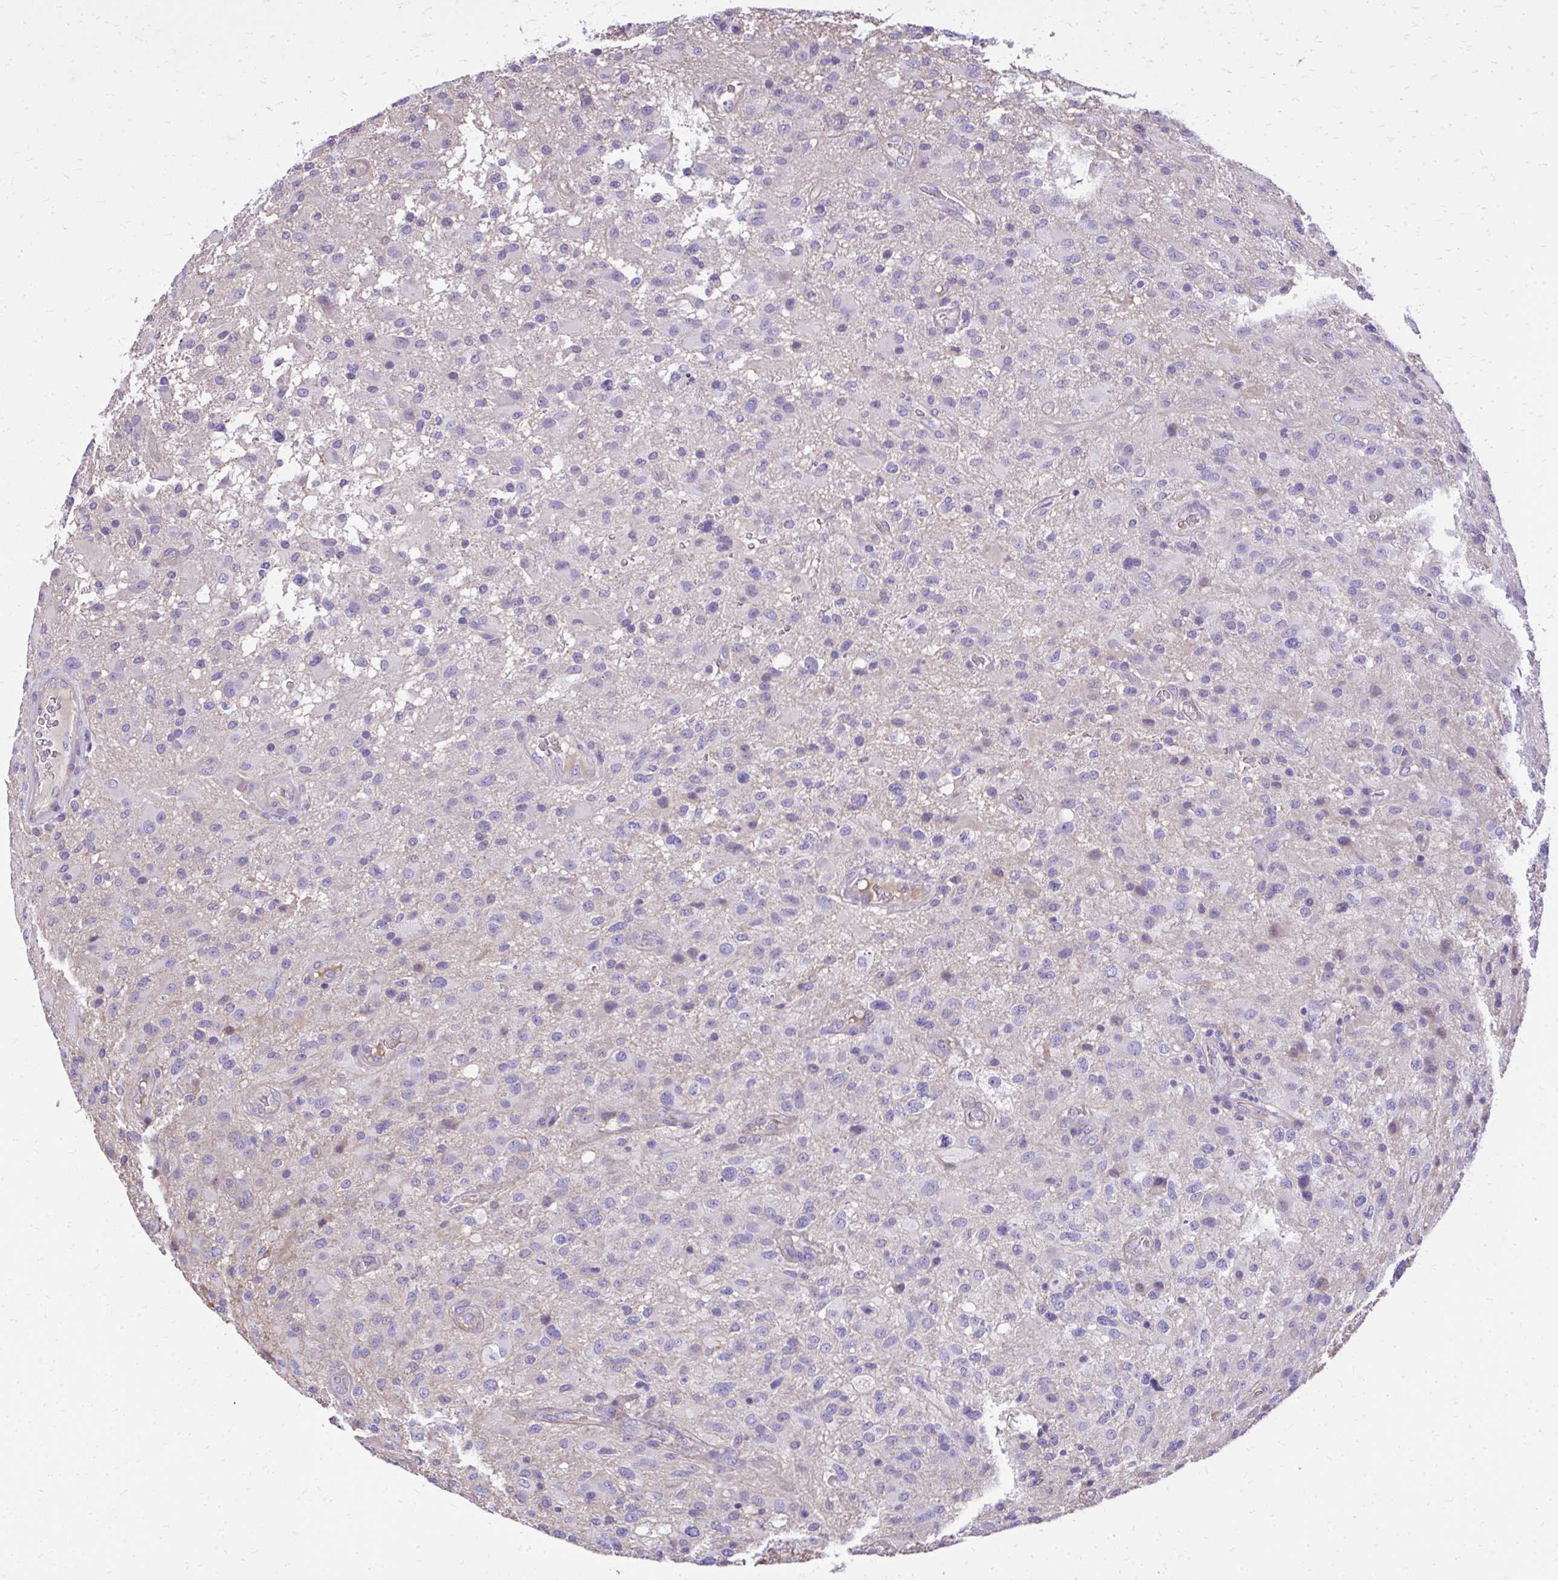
{"staining": {"intensity": "negative", "quantity": "none", "location": "none"}, "tissue": "glioma", "cell_type": "Tumor cells", "image_type": "cancer", "snomed": [{"axis": "morphology", "description": "Glioma, malignant, High grade"}, {"axis": "topography", "description": "Brain"}], "caption": "Tumor cells are negative for protein expression in human glioma. (Stains: DAB immunohistochemistry (IHC) with hematoxylin counter stain, Microscopy: brightfield microscopy at high magnification).", "gene": "RUNDC3B", "patient": {"sex": "male", "age": 53}}